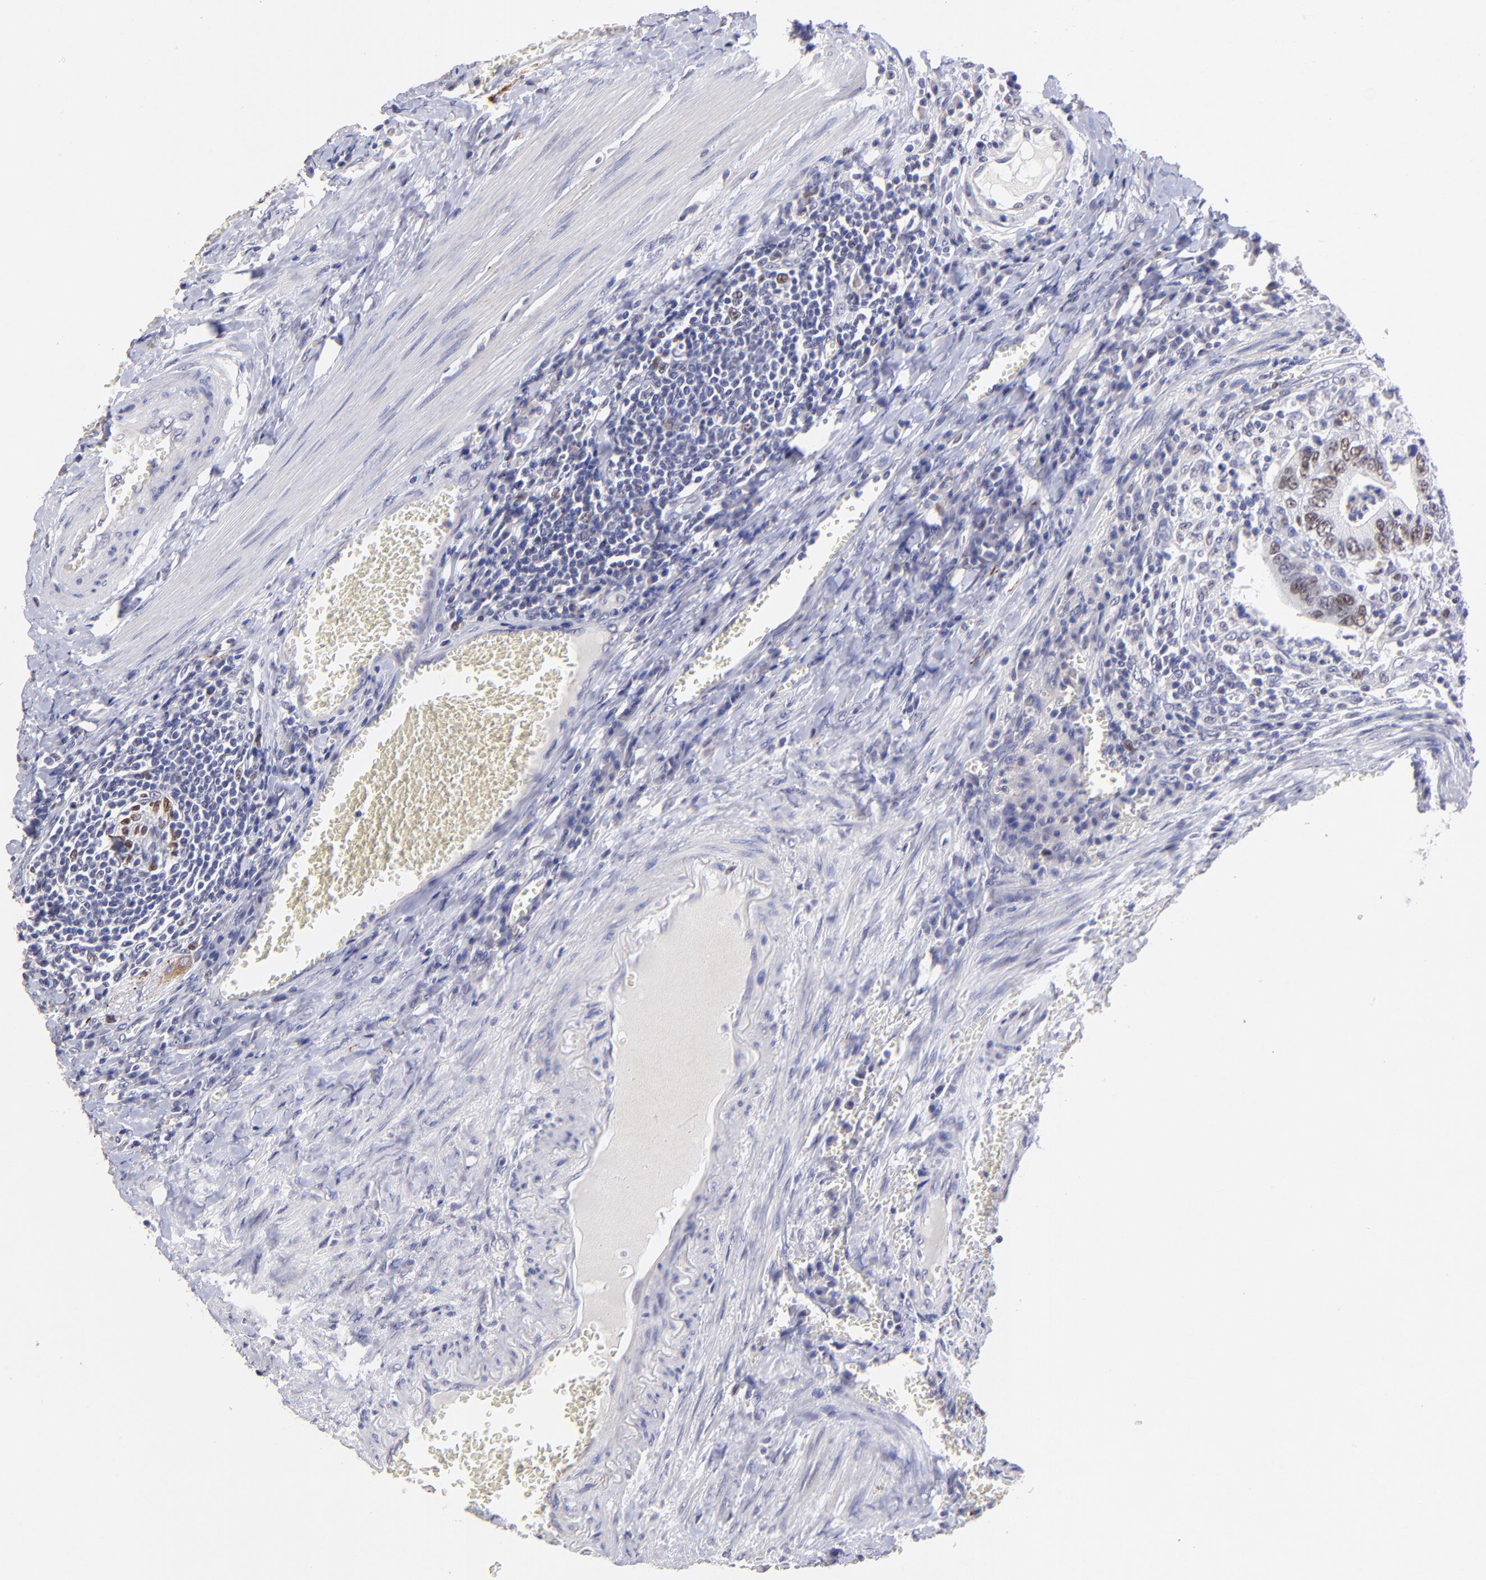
{"staining": {"intensity": "moderate", "quantity": "25%-75%", "location": "nuclear"}, "tissue": "colorectal cancer", "cell_type": "Tumor cells", "image_type": "cancer", "snomed": [{"axis": "morphology", "description": "Adenocarcinoma, NOS"}, {"axis": "topography", "description": "Colon"}], "caption": "Immunohistochemistry of adenocarcinoma (colorectal) reveals medium levels of moderate nuclear expression in about 25%-75% of tumor cells.", "gene": "DNMT1", "patient": {"sex": "male", "age": 72}}